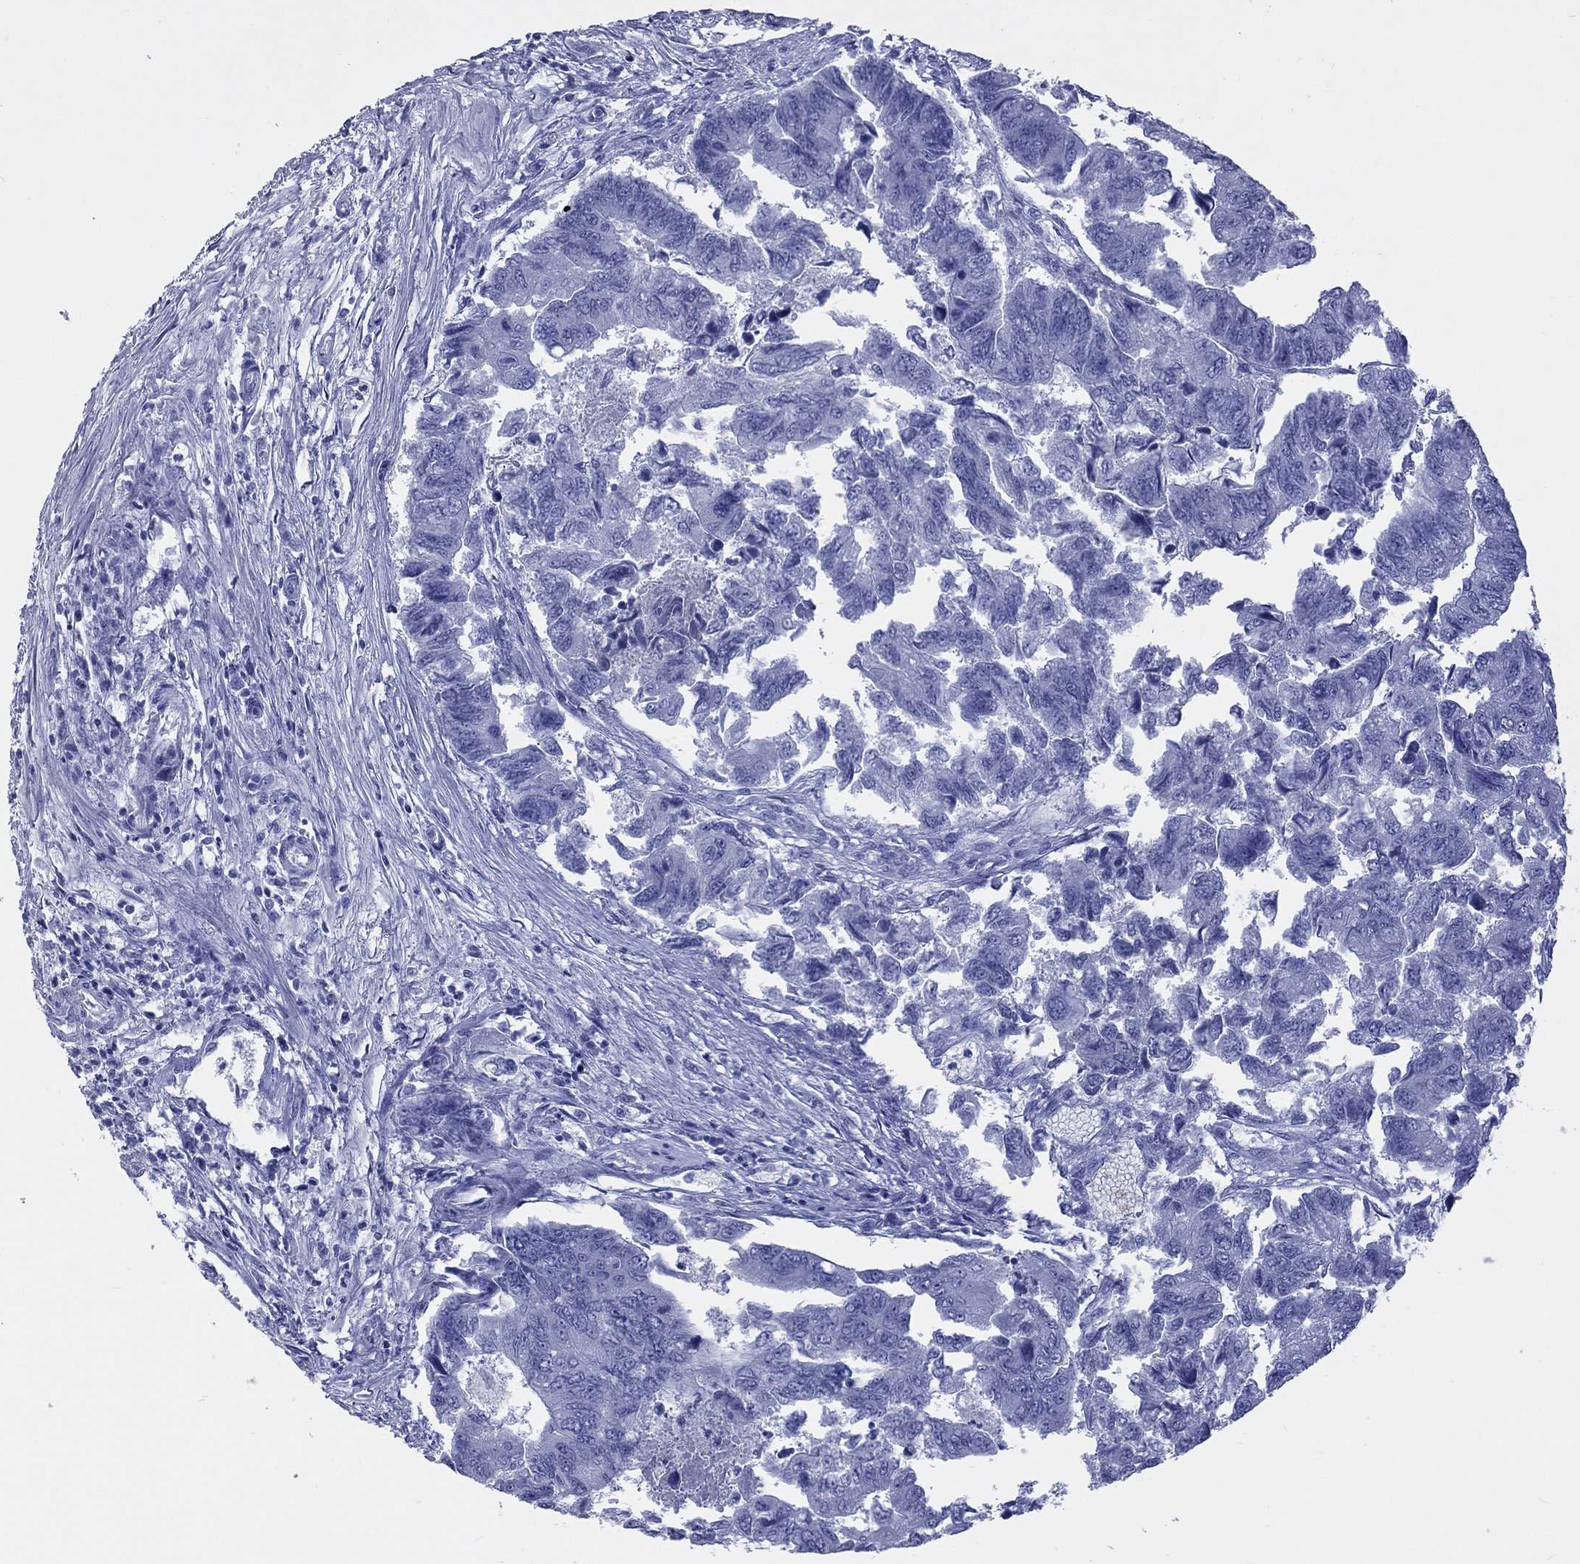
{"staining": {"intensity": "negative", "quantity": "none", "location": "none"}, "tissue": "colorectal cancer", "cell_type": "Tumor cells", "image_type": "cancer", "snomed": [{"axis": "morphology", "description": "Adenocarcinoma, NOS"}, {"axis": "topography", "description": "Colon"}], "caption": "This is an immunohistochemistry photomicrograph of colorectal adenocarcinoma. There is no staining in tumor cells.", "gene": "KLRG1", "patient": {"sex": "female", "age": 65}}